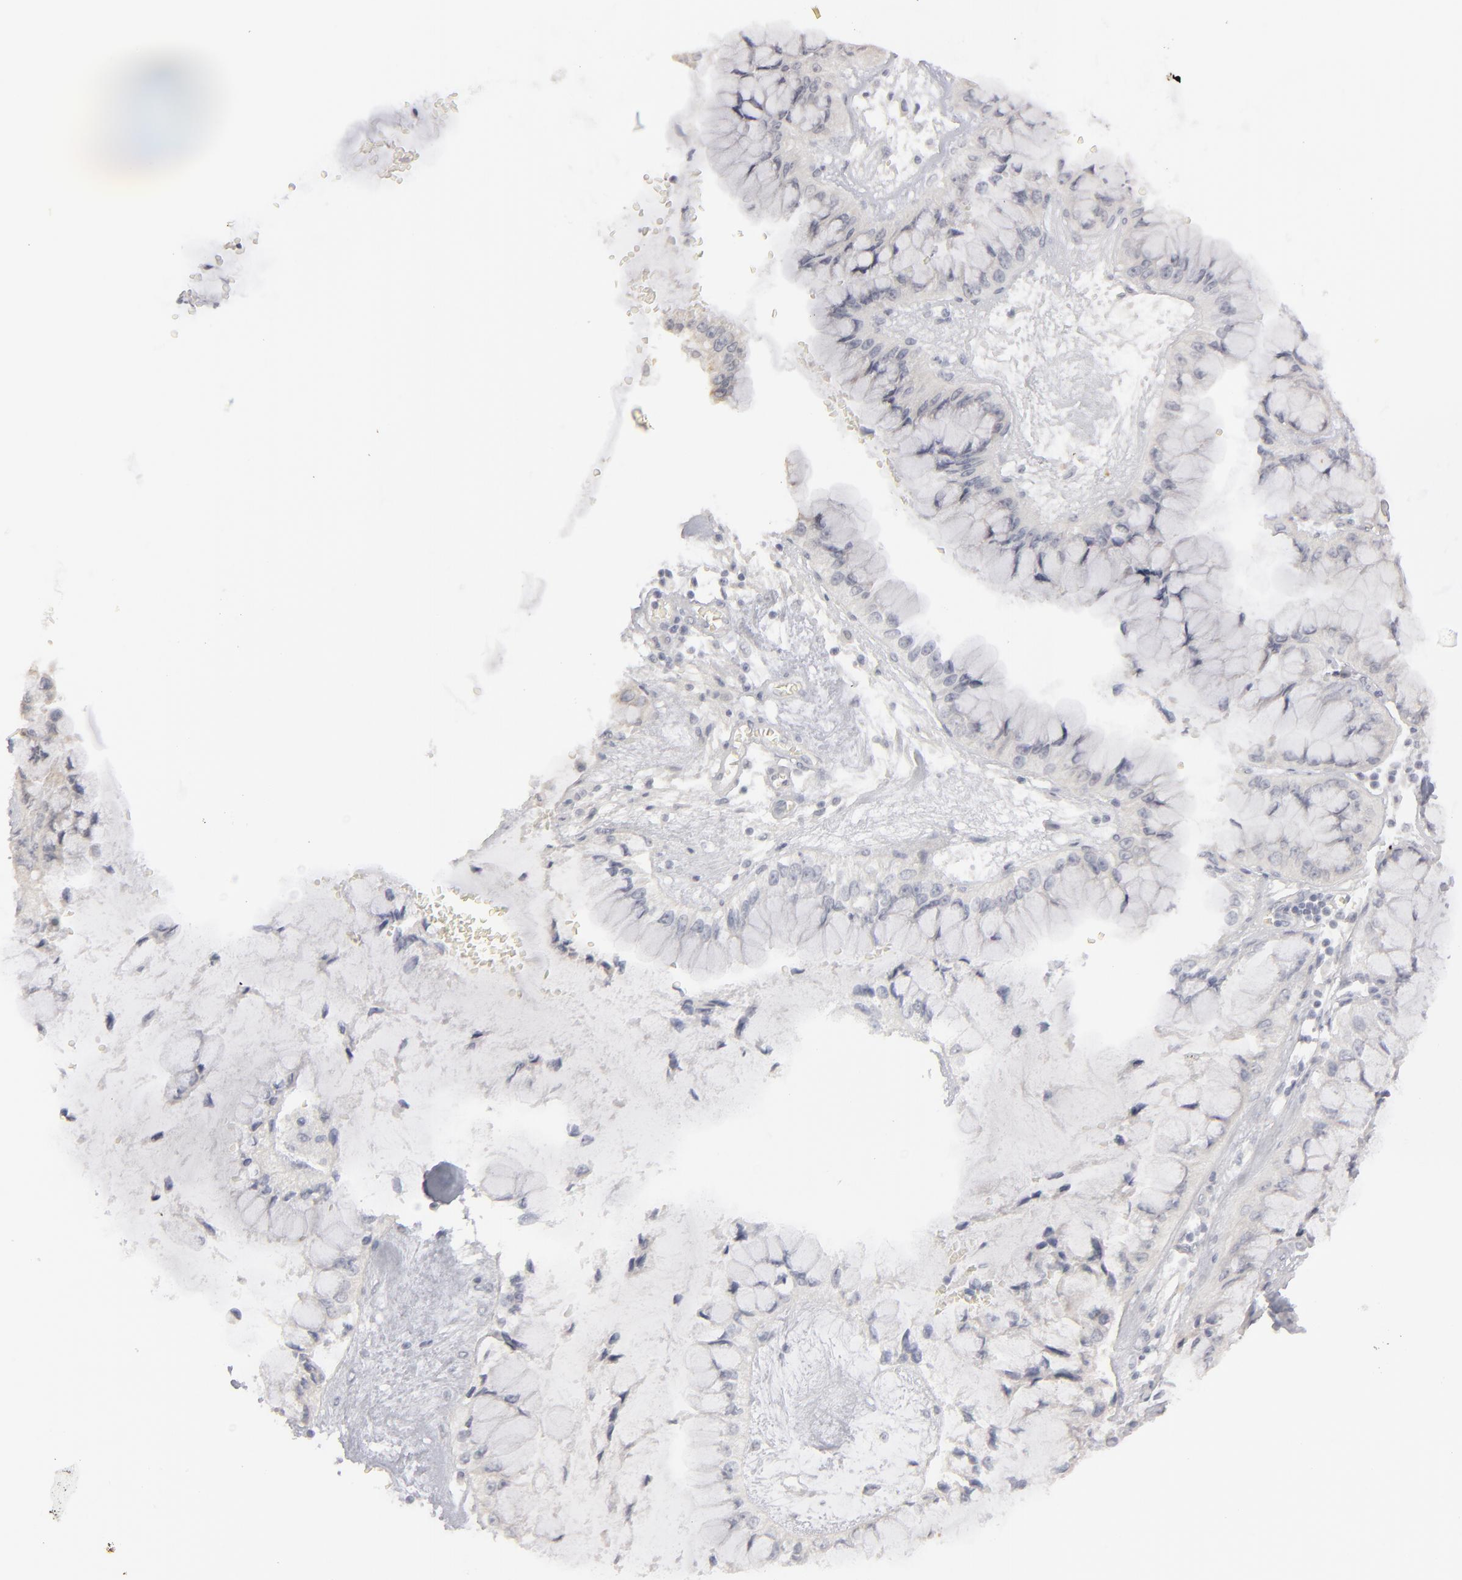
{"staining": {"intensity": "negative", "quantity": "none", "location": "none"}, "tissue": "liver cancer", "cell_type": "Tumor cells", "image_type": "cancer", "snomed": [{"axis": "morphology", "description": "Cholangiocarcinoma"}, {"axis": "topography", "description": "Liver"}], "caption": "Immunohistochemistry micrograph of neoplastic tissue: human liver cholangiocarcinoma stained with DAB (3,3'-diaminobenzidine) reveals no significant protein positivity in tumor cells.", "gene": "KIAA1210", "patient": {"sex": "female", "age": 79}}